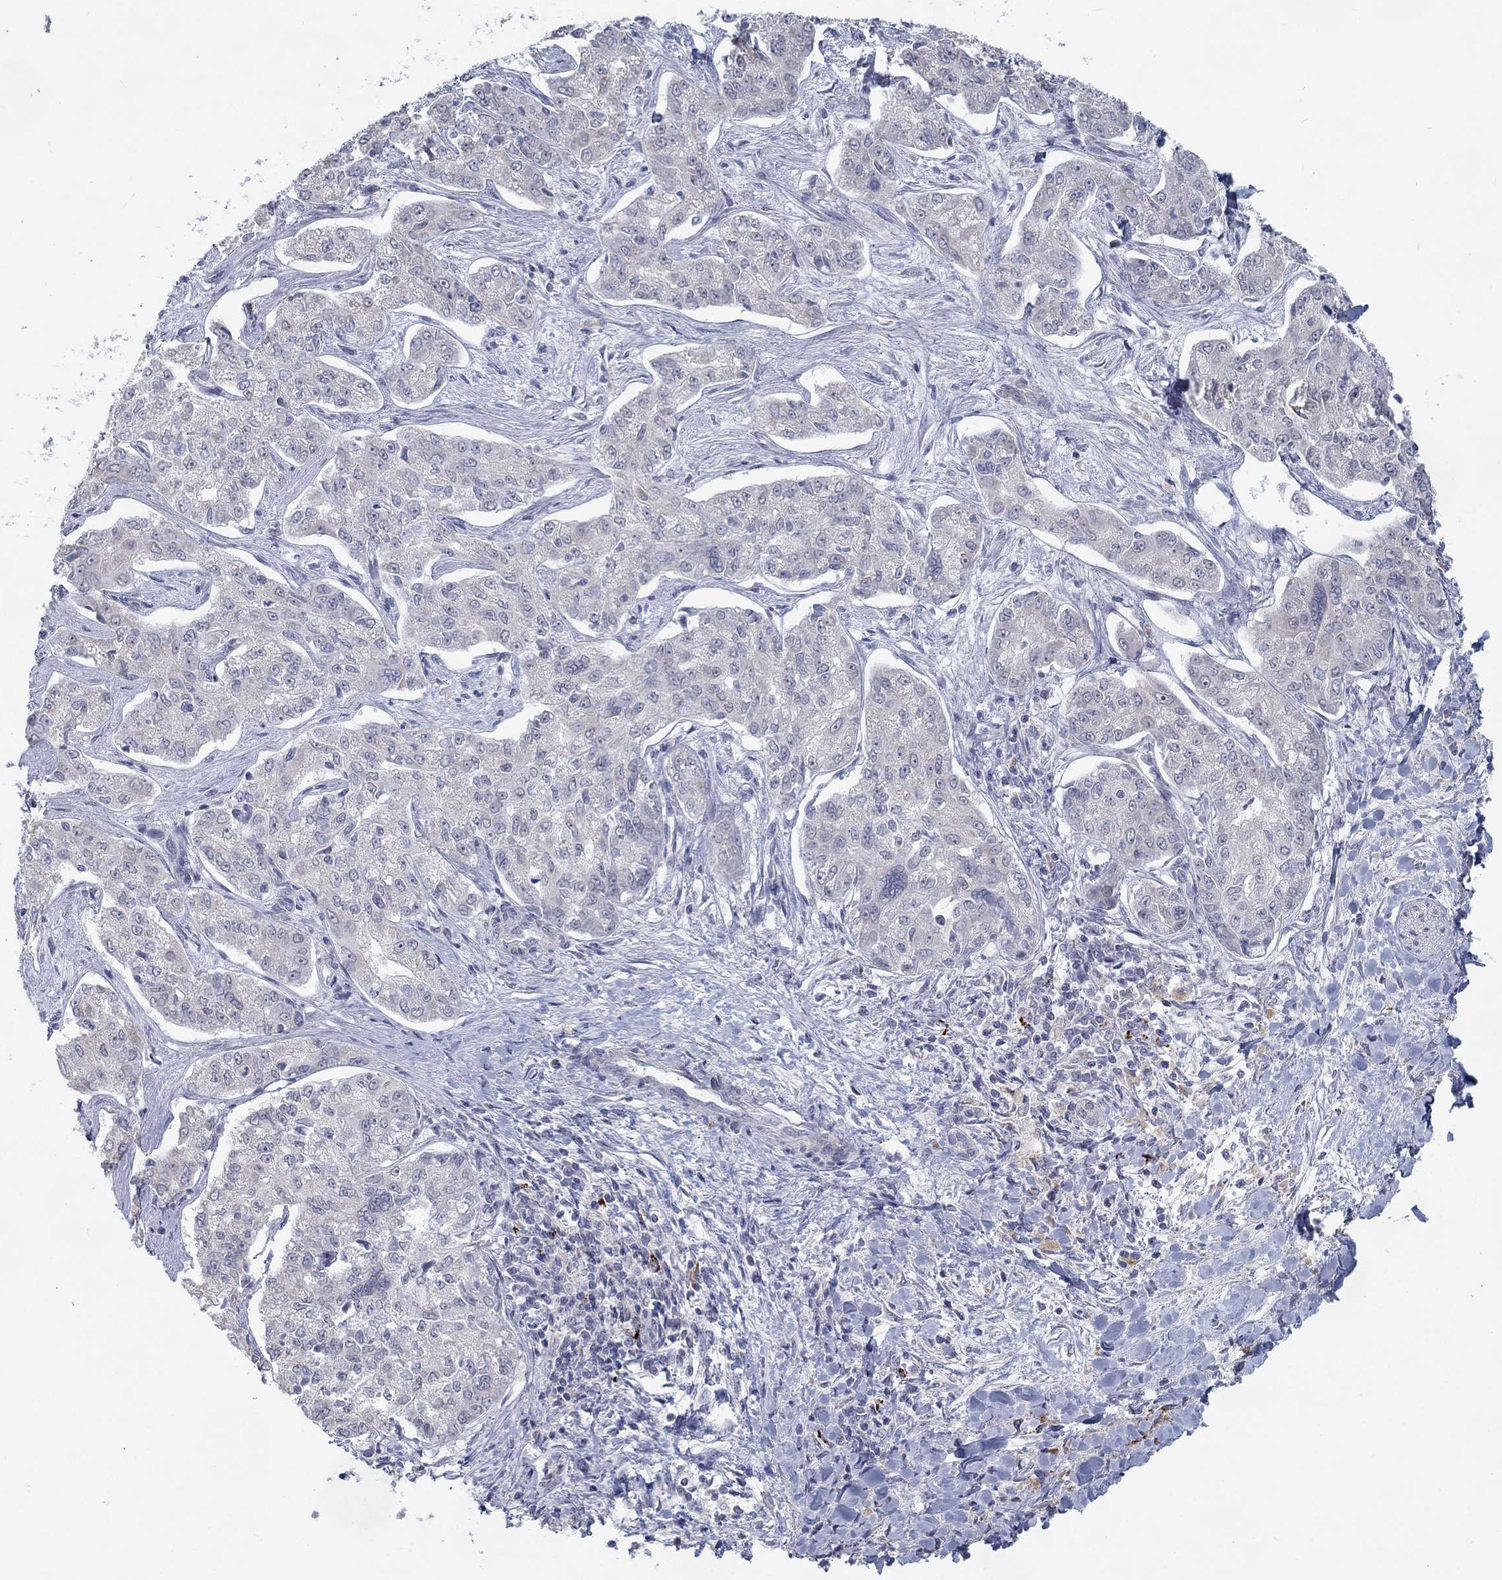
{"staining": {"intensity": "negative", "quantity": "none", "location": "none"}, "tissue": "liver cancer", "cell_type": "Tumor cells", "image_type": "cancer", "snomed": [{"axis": "morphology", "description": "Cholangiocarcinoma"}, {"axis": "topography", "description": "Liver"}], "caption": "IHC photomicrograph of human cholangiocarcinoma (liver) stained for a protein (brown), which shows no positivity in tumor cells. Brightfield microscopy of IHC stained with DAB (brown) and hematoxylin (blue), captured at high magnification.", "gene": "MTSS2", "patient": {"sex": "female", "age": 47}}